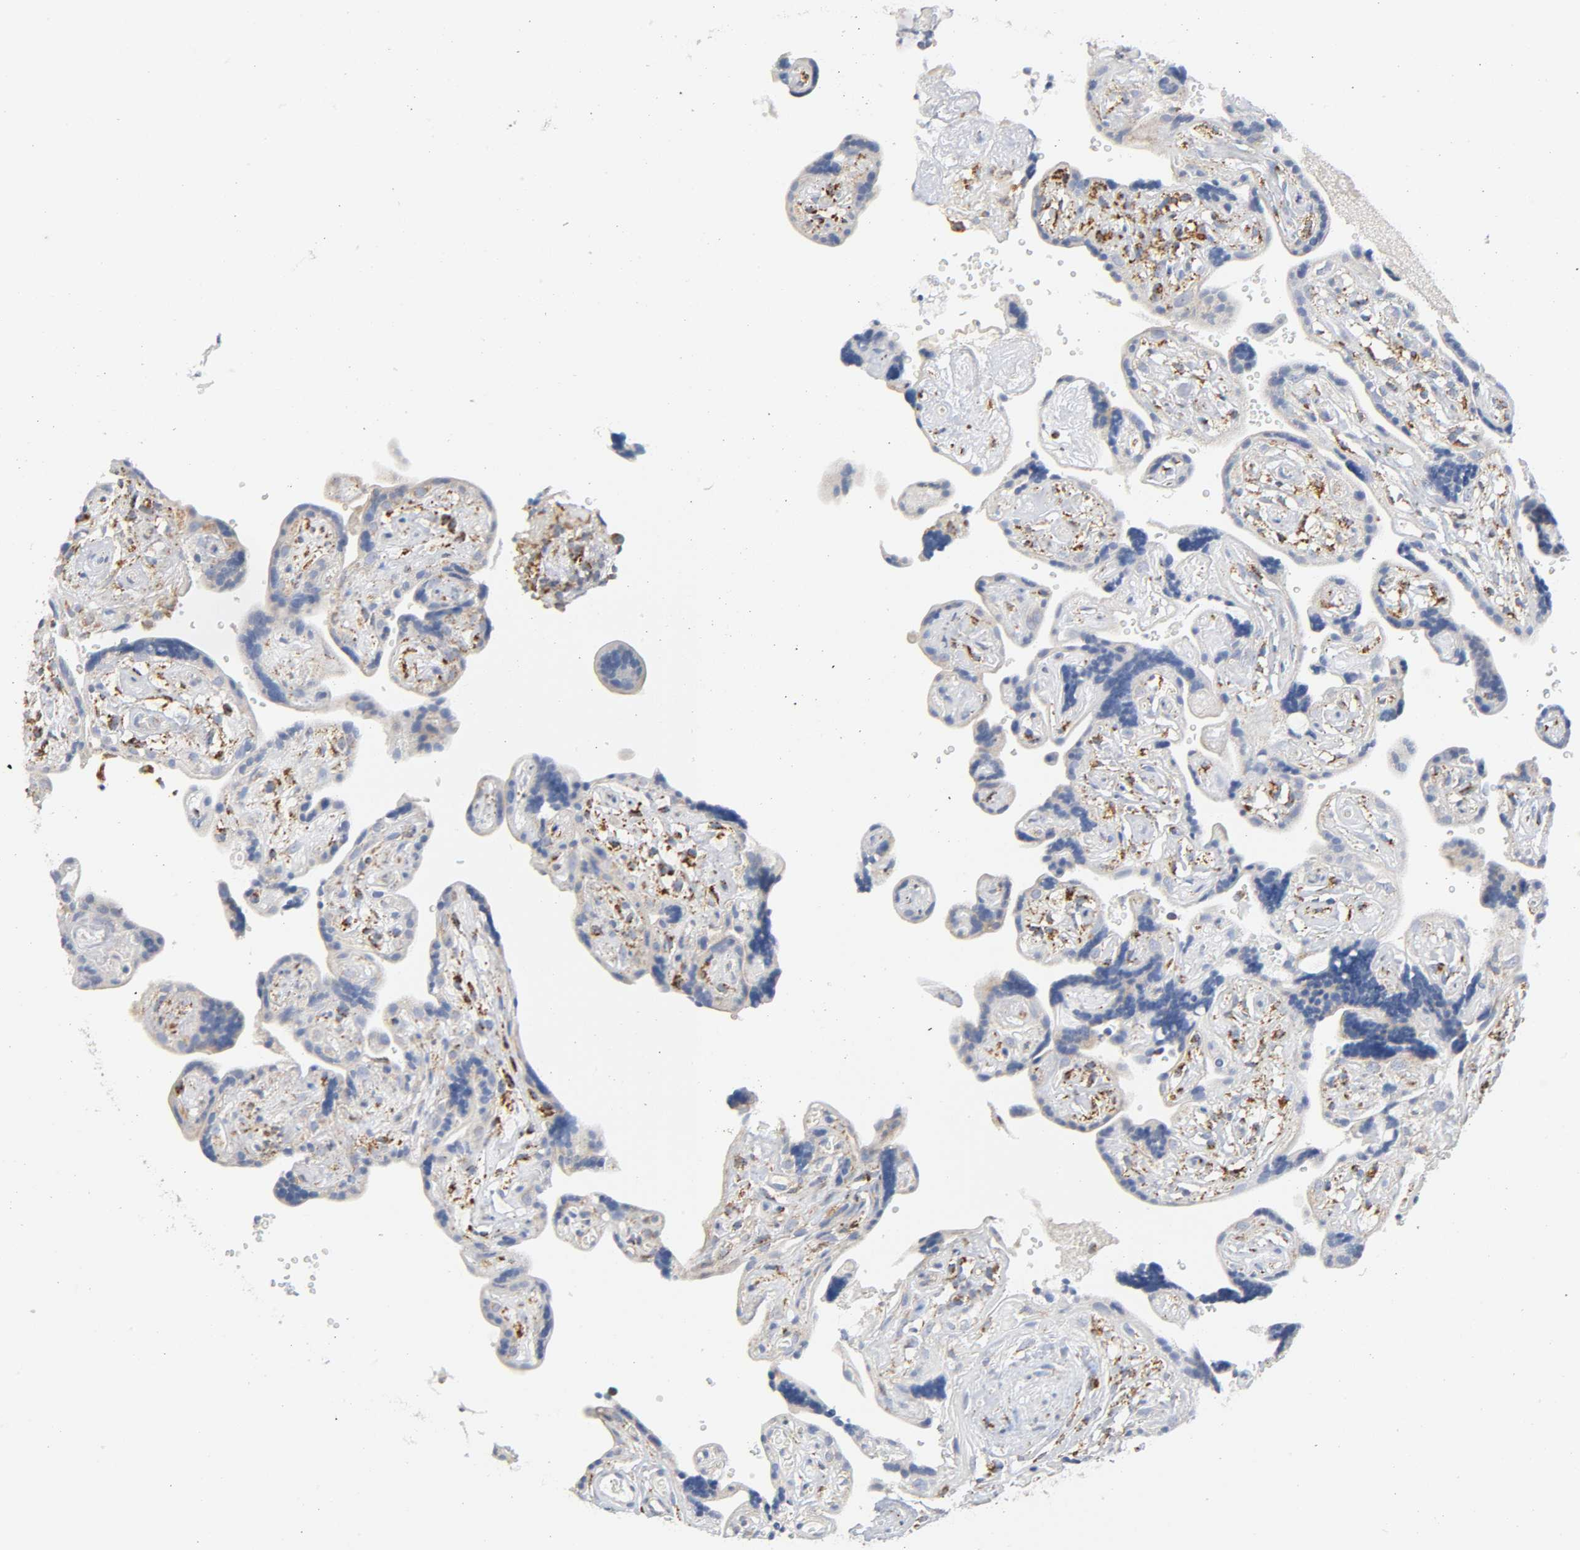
{"staining": {"intensity": "moderate", "quantity": ">75%", "location": "cytoplasmic/membranous"}, "tissue": "placenta", "cell_type": "Decidual cells", "image_type": "normal", "snomed": [{"axis": "morphology", "description": "Normal tissue, NOS"}, {"axis": "topography", "description": "Placenta"}], "caption": "An IHC photomicrograph of normal tissue is shown. Protein staining in brown highlights moderate cytoplasmic/membranous positivity in placenta within decidual cells. Immunohistochemistry (ihc) stains the protein of interest in brown and the nuclei are stained blue.", "gene": "BAK1", "patient": {"sex": "female", "age": 30}}